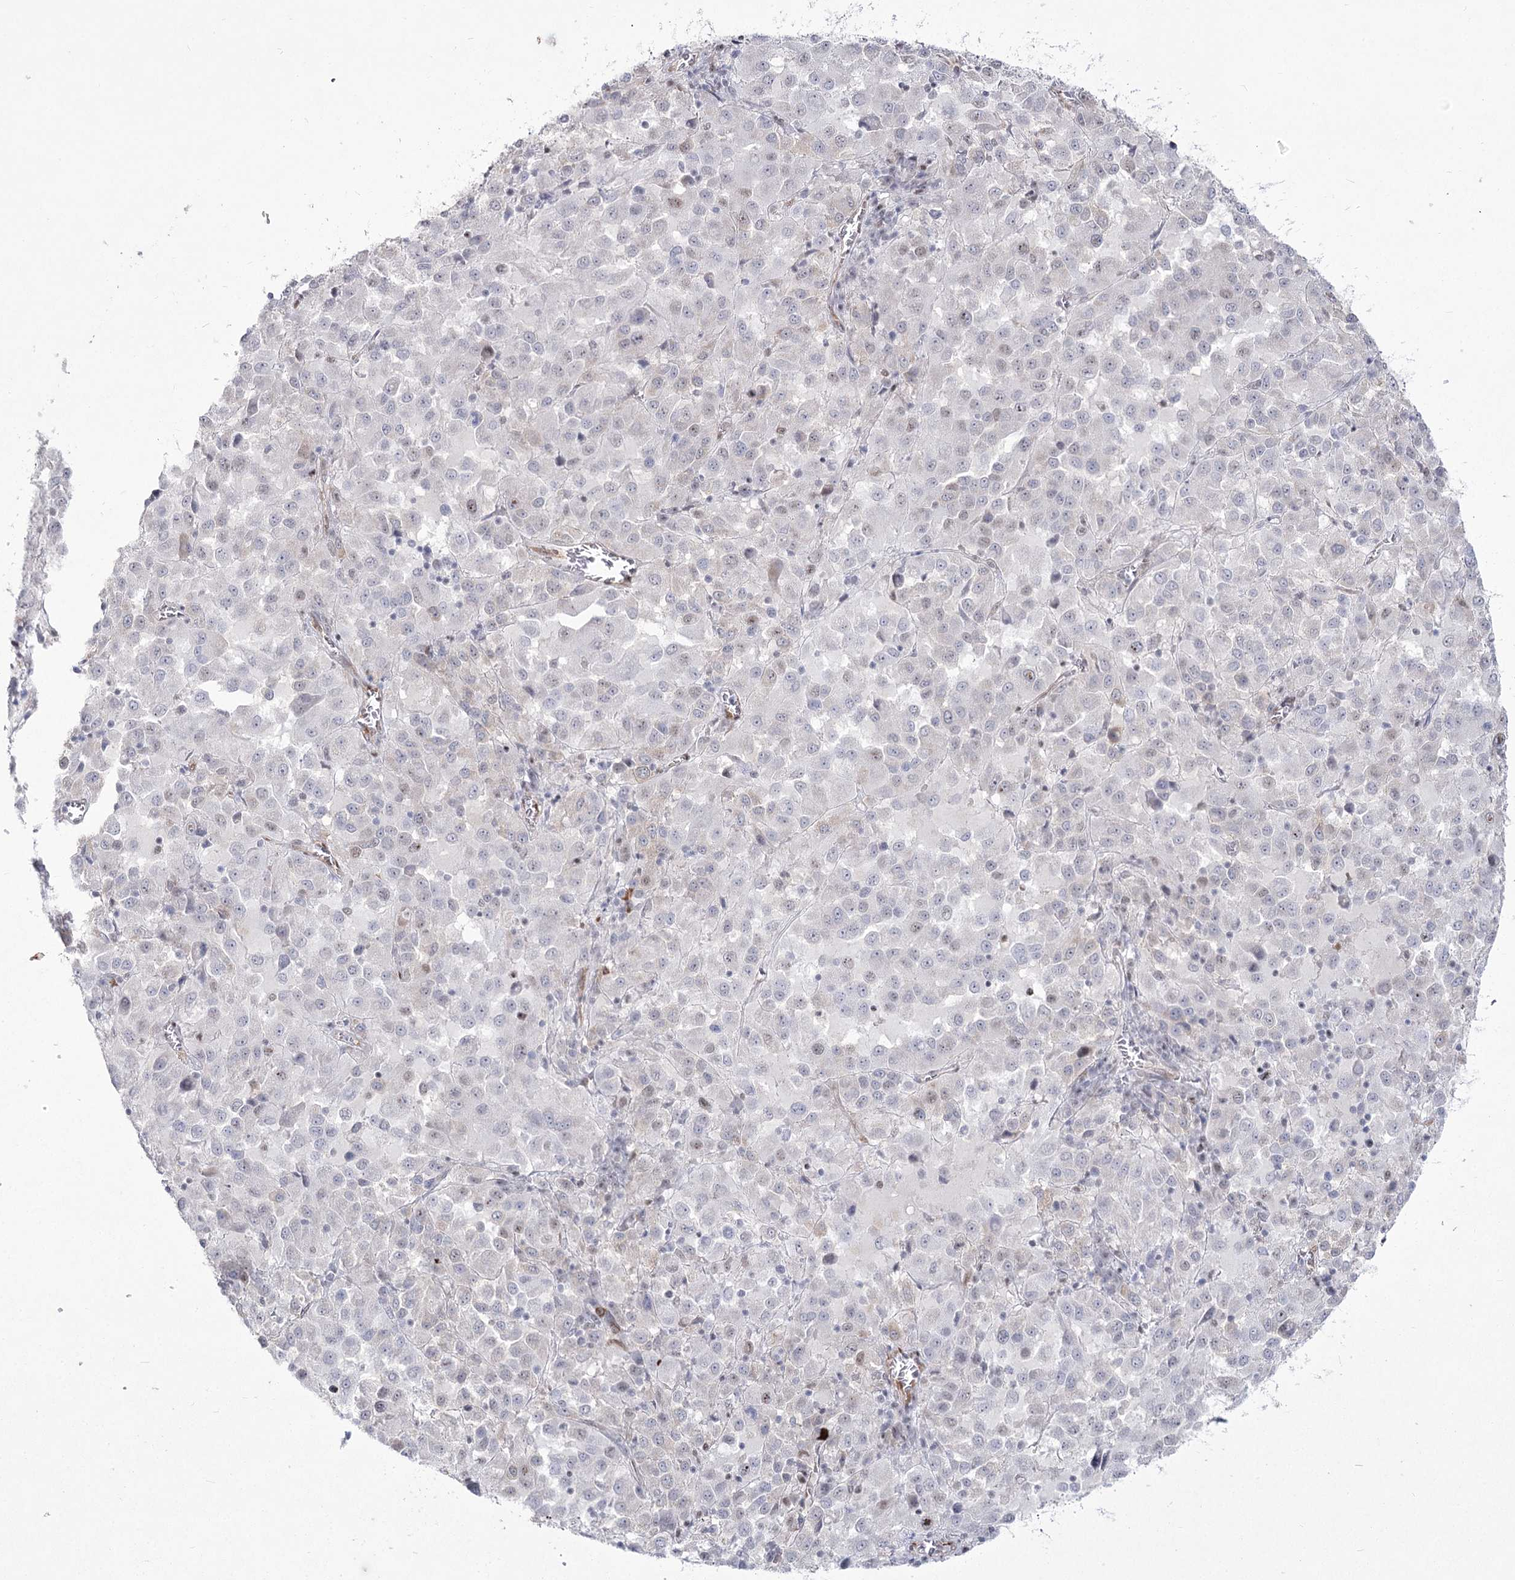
{"staining": {"intensity": "negative", "quantity": "none", "location": "none"}, "tissue": "melanoma", "cell_type": "Tumor cells", "image_type": "cancer", "snomed": [{"axis": "morphology", "description": "Malignant melanoma, Metastatic site"}, {"axis": "topography", "description": "Lung"}], "caption": "This is an immunohistochemistry (IHC) micrograph of melanoma. There is no staining in tumor cells.", "gene": "YBX3", "patient": {"sex": "male", "age": 64}}